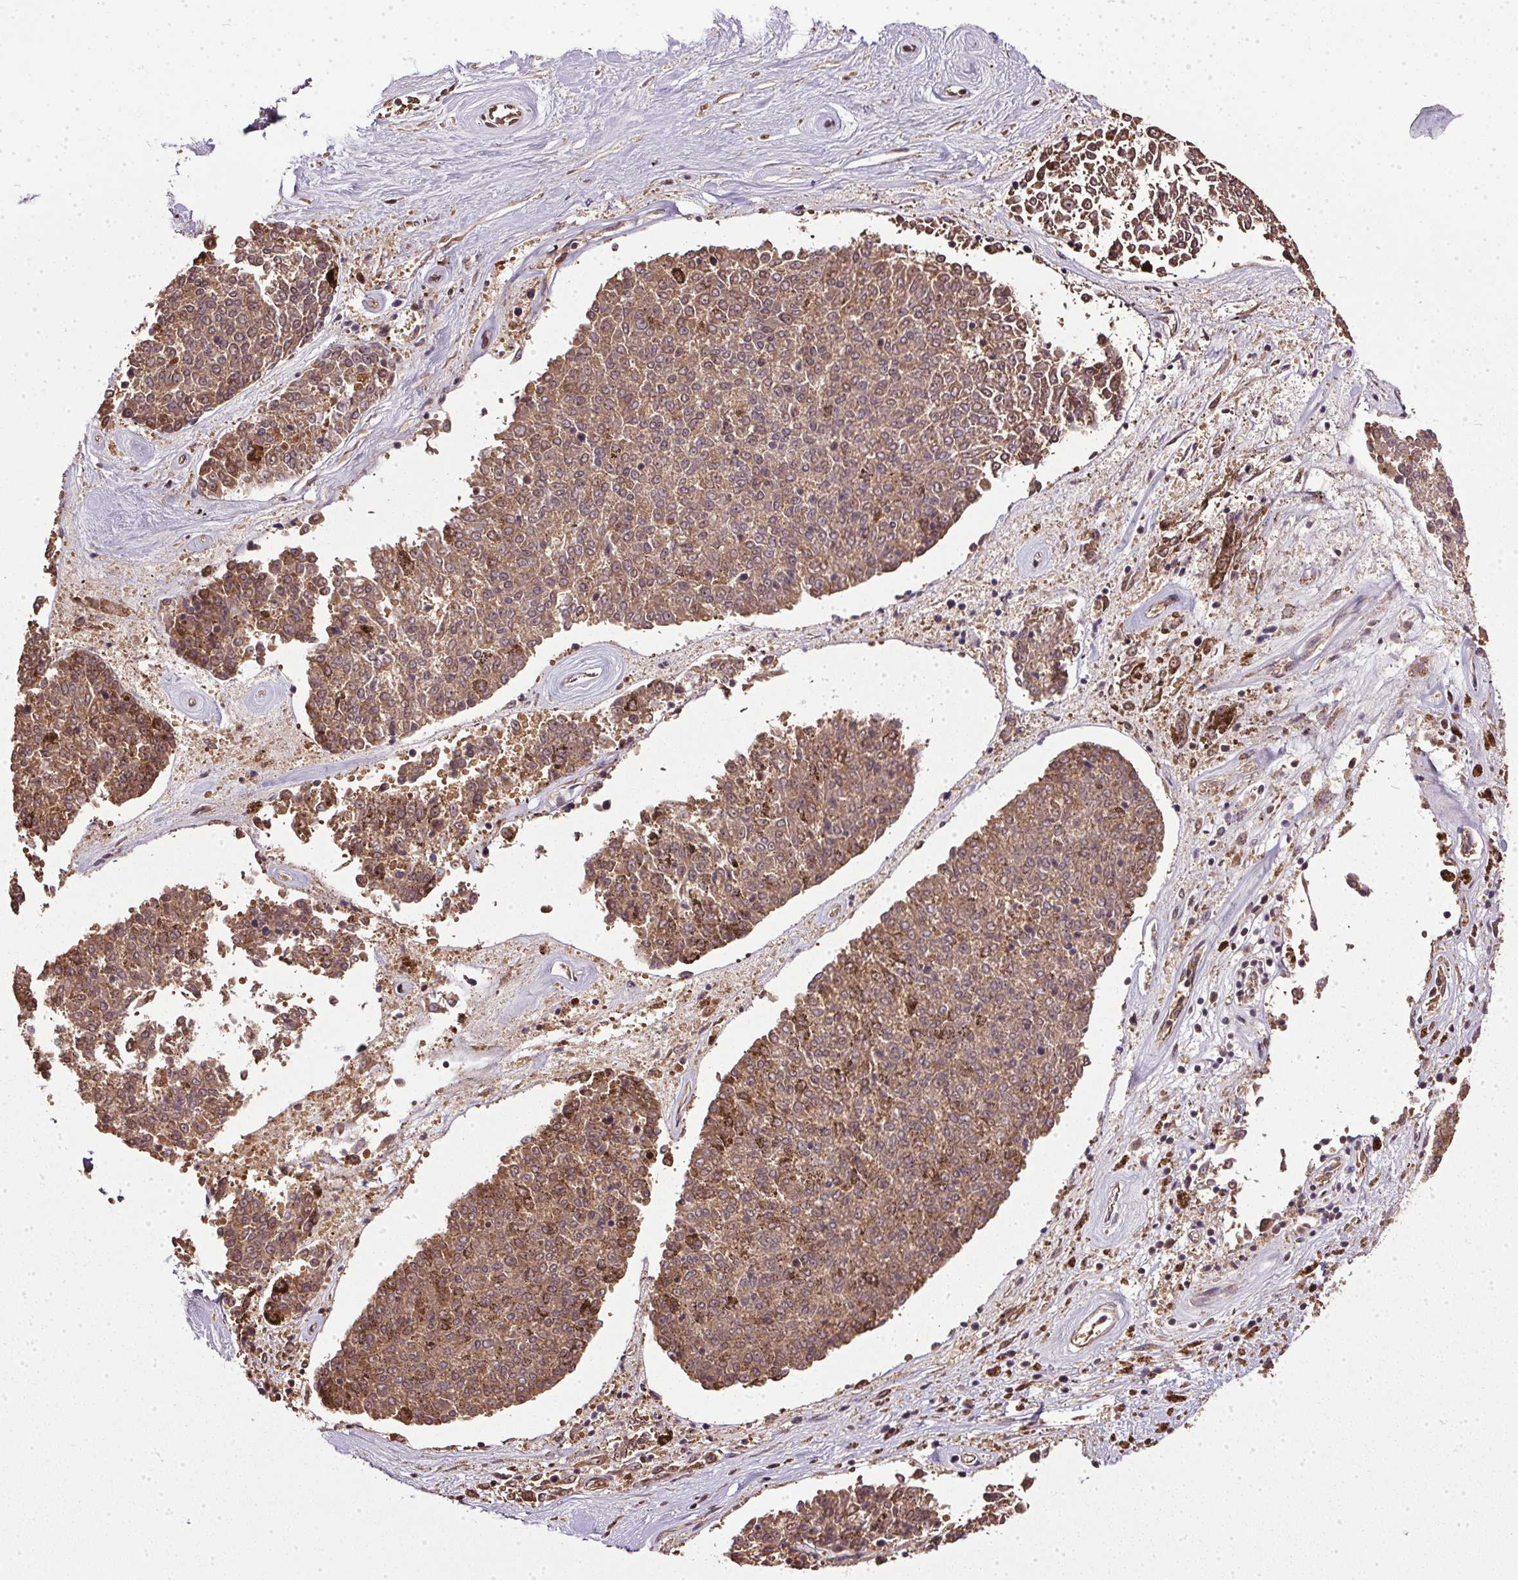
{"staining": {"intensity": "moderate", "quantity": ">75%", "location": "cytoplasmic/membranous"}, "tissue": "melanoma", "cell_type": "Tumor cells", "image_type": "cancer", "snomed": [{"axis": "morphology", "description": "Malignant melanoma, NOS"}, {"axis": "topography", "description": "Skin"}], "caption": "IHC image of melanoma stained for a protein (brown), which exhibits medium levels of moderate cytoplasmic/membranous positivity in approximately >75% of tumor cells.", "gene": "EIF2S1", "patient": {"sex": "female", "age": 72}}